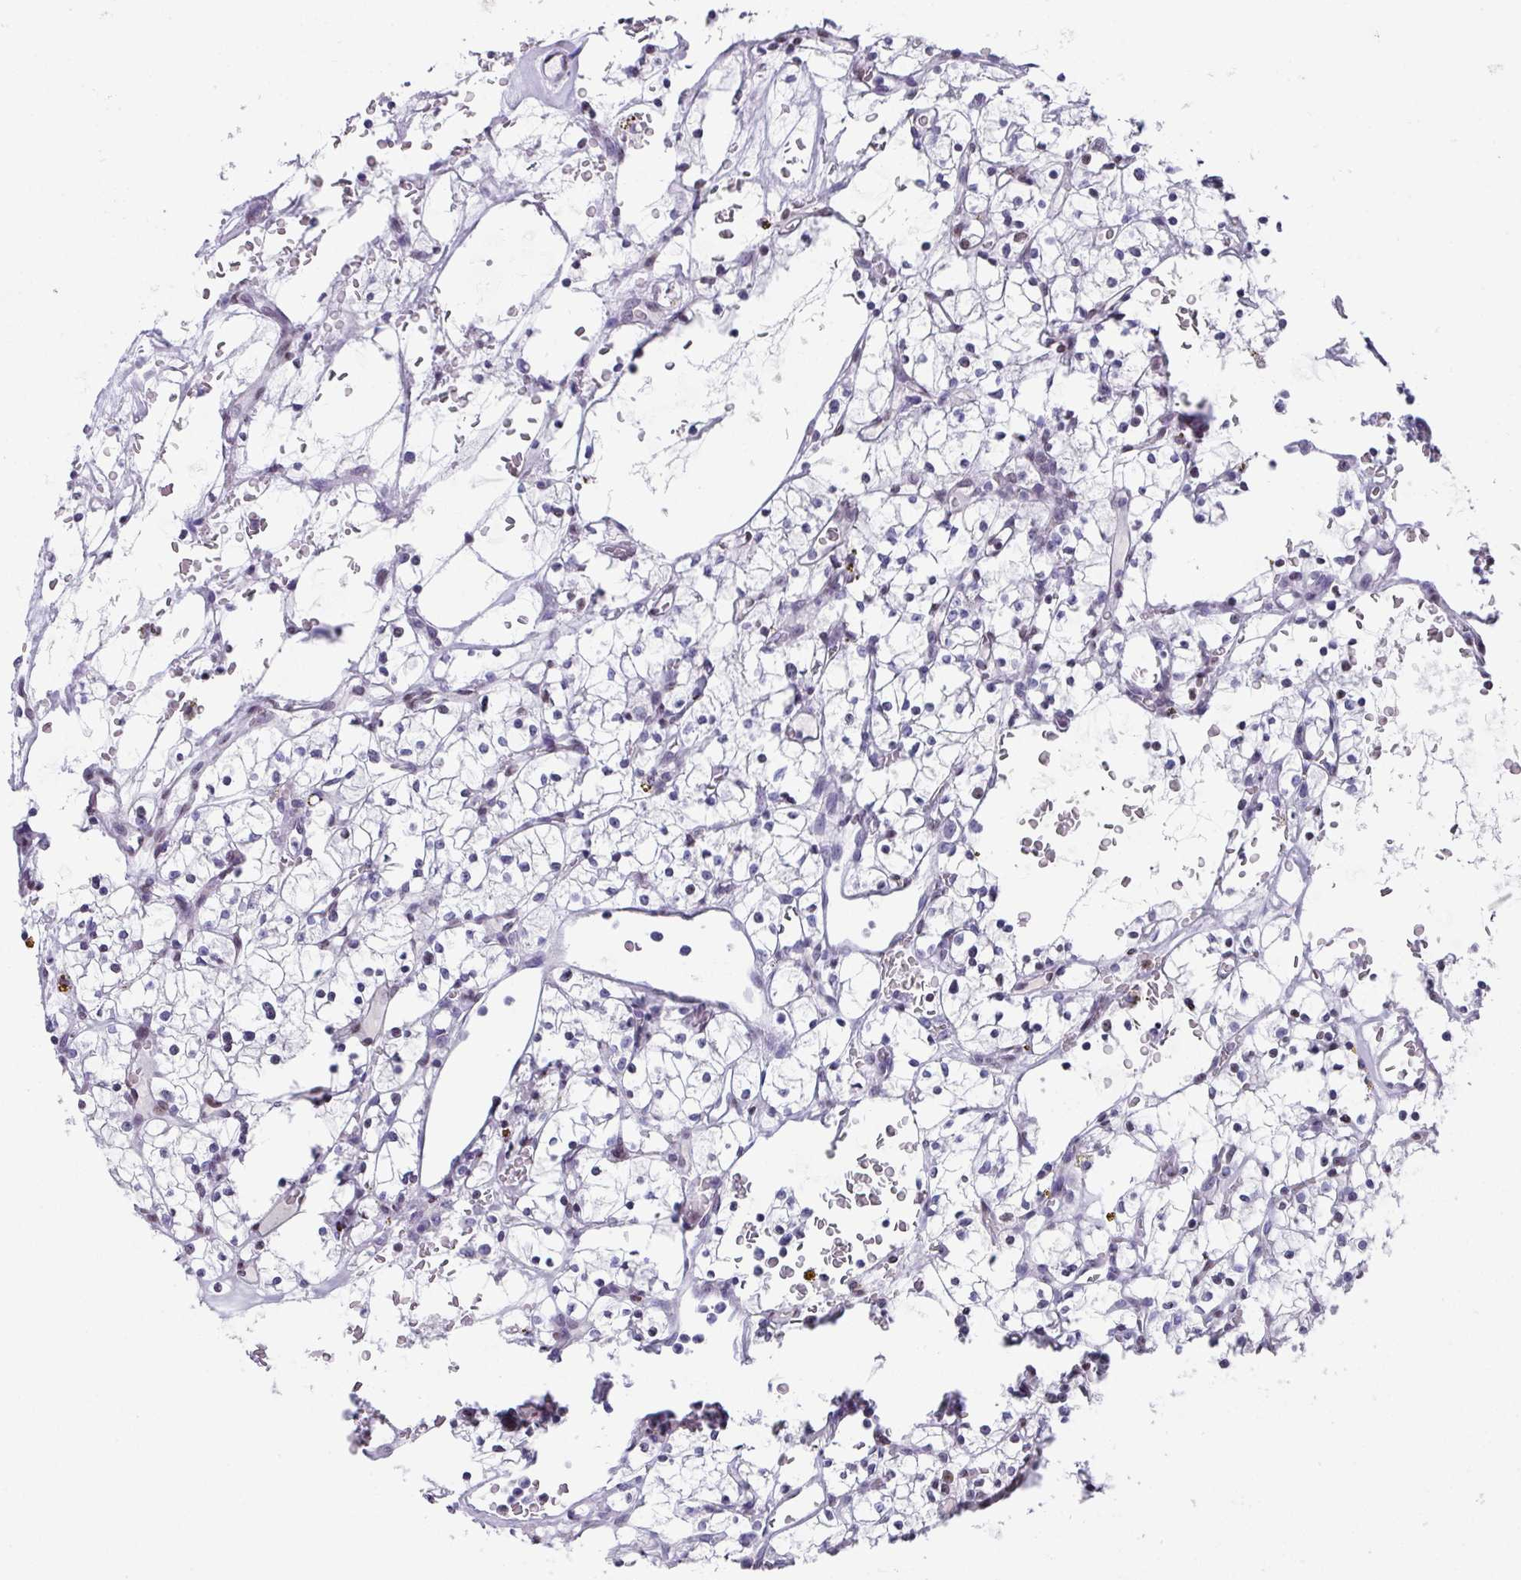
{"staining": {"intensity": "moderate", "quantity": "<25%", "location": "nuclear"}, "tissue": "renal cancer", "cell_type": "Tumor cells", "image_type": "cancer", "snomed": [{"axis": "morphology", "description": "Adenocarcinoma, NOS"}, {"axis": "topography", "description": "Kidney"}], "caption": "Tumor cells show low levels of moderate nuclear staining in about <25% of cells in human renal cancer (adenocarcinoma).", "gene": "TCF3", "patient": {"sex": "female", "age": 64}}